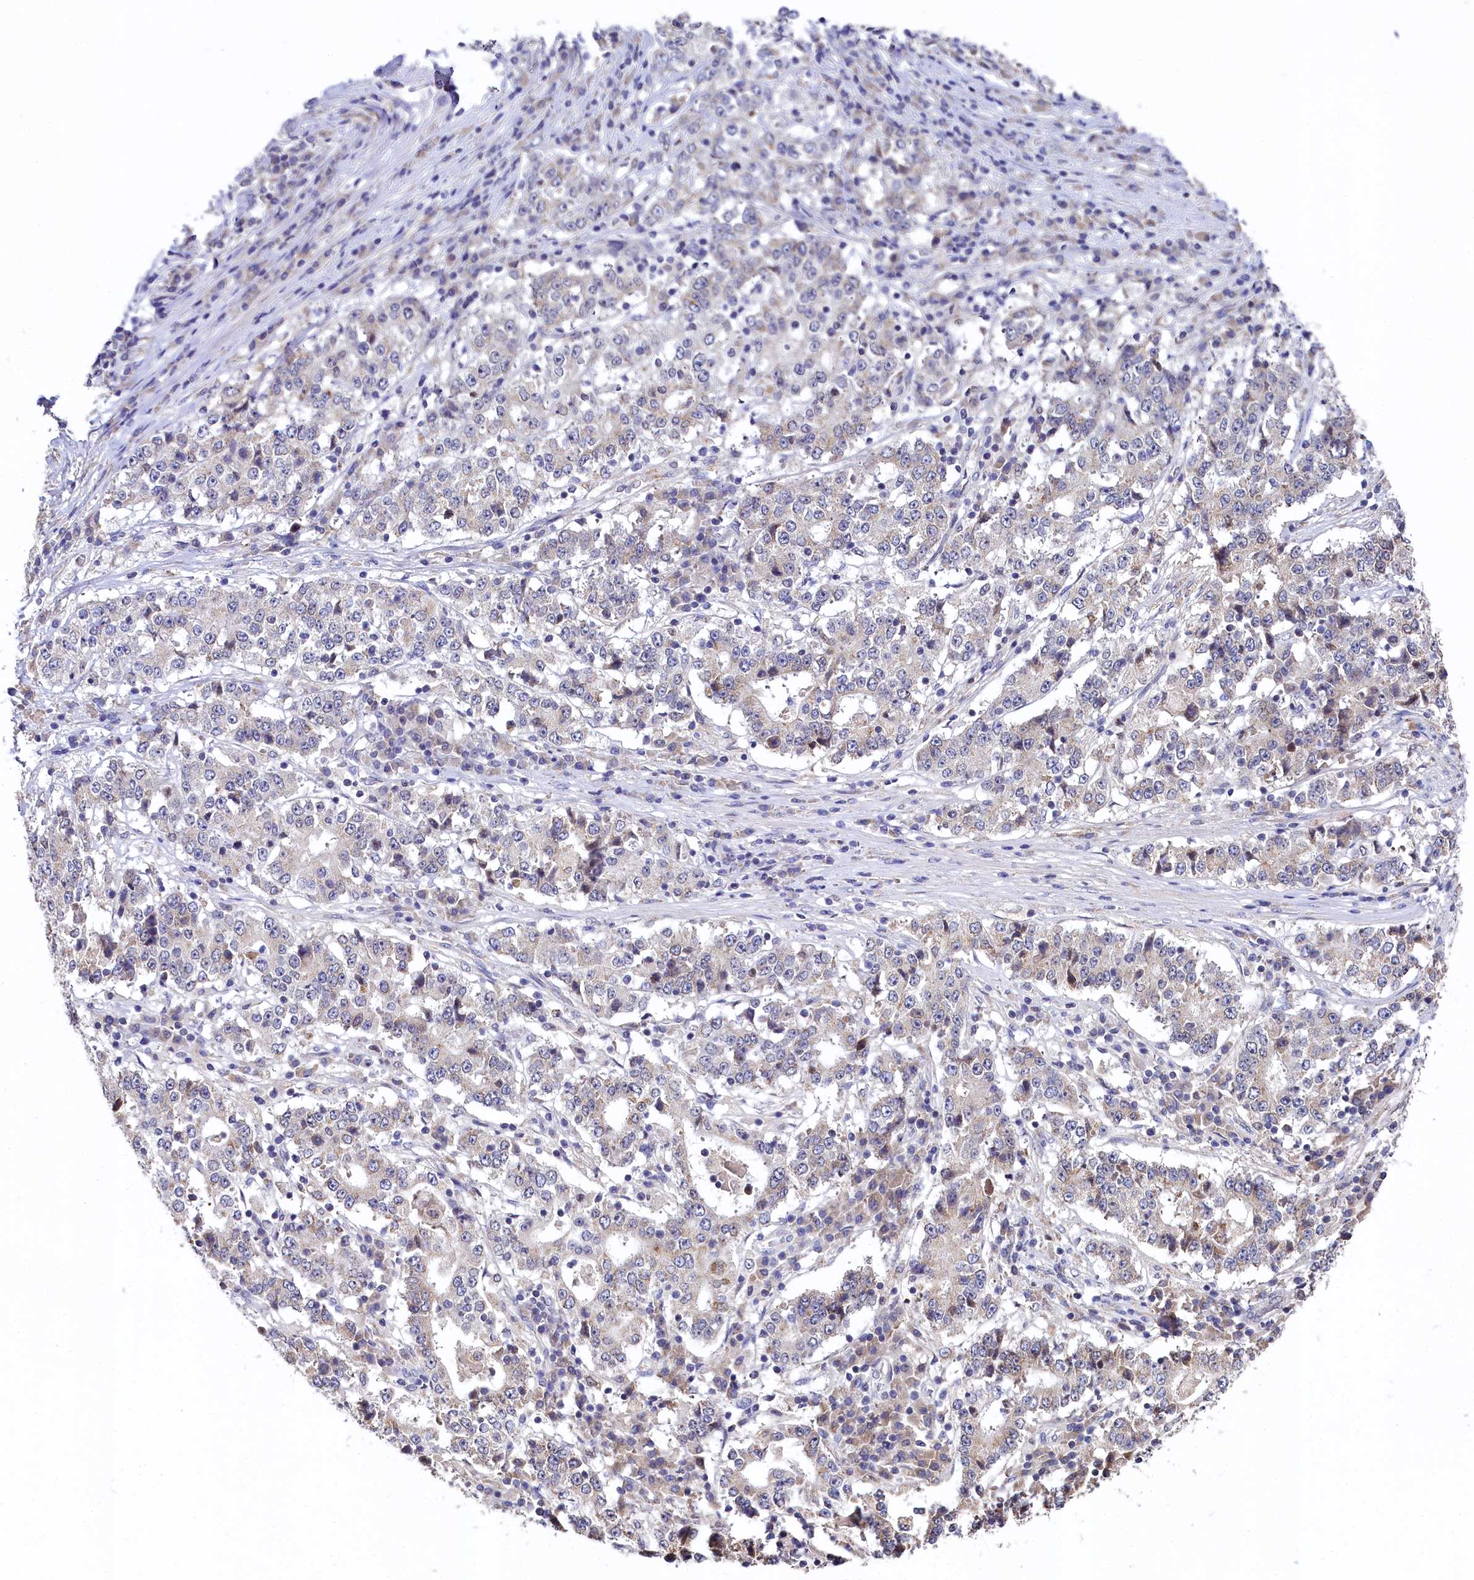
{"staining": {"intensity": "negative", "quantity": "none", "location": "none"}, "tissue": "stomach cancer", "cell_type": "Tumor cells", "image_type": "cancer", "snomed": [{"axis": "morphology", "description": "Adenocarcinoma, NOS"}, {"axis": "topography", "description": "Stomach"}], "caption": "Micrograph shows no protein staining in tumor cells of adenocarcinoma (stomach) tissue.", "gene": "SPINK9", "patient": {"sex": "male", "age": 59}}